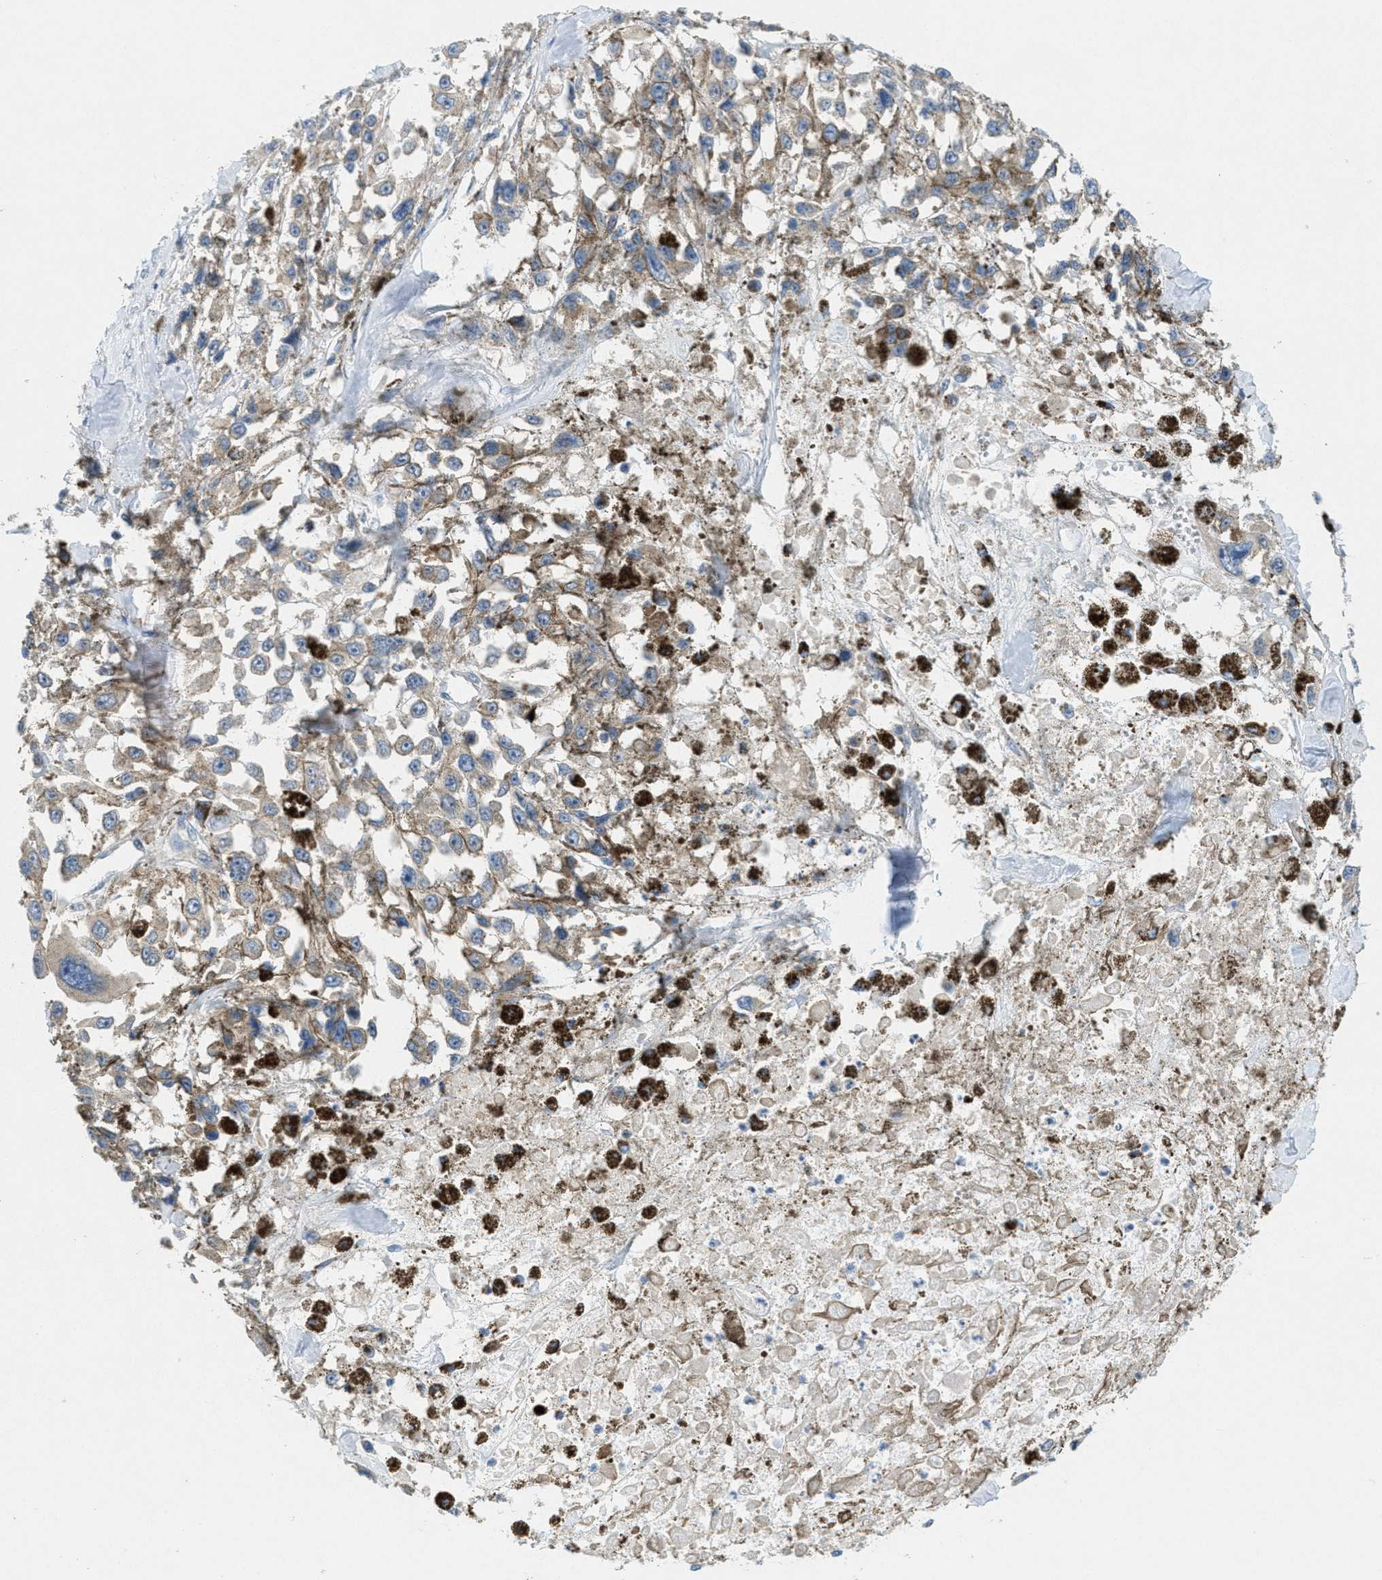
{"staining": {"intensity": "weak", "quantity": "<25%", "location": "cytoplasmic/membranous"}, "tissue": "melanoma", "cell_type": "Tumor cells", "image_type": "cancer", "snomed": [{"axis": "morphology", "description": "Malignant melanoma, Metastatic site"}, {"axis": "topography", "description": "Lymph node"}], "caption": "The micrograph reveals no significant staining in tumor cells of malignant melanoma (metastatic site).", "gene": "ZFYVE9", "patient": {"sex": "male", "age": 59}}